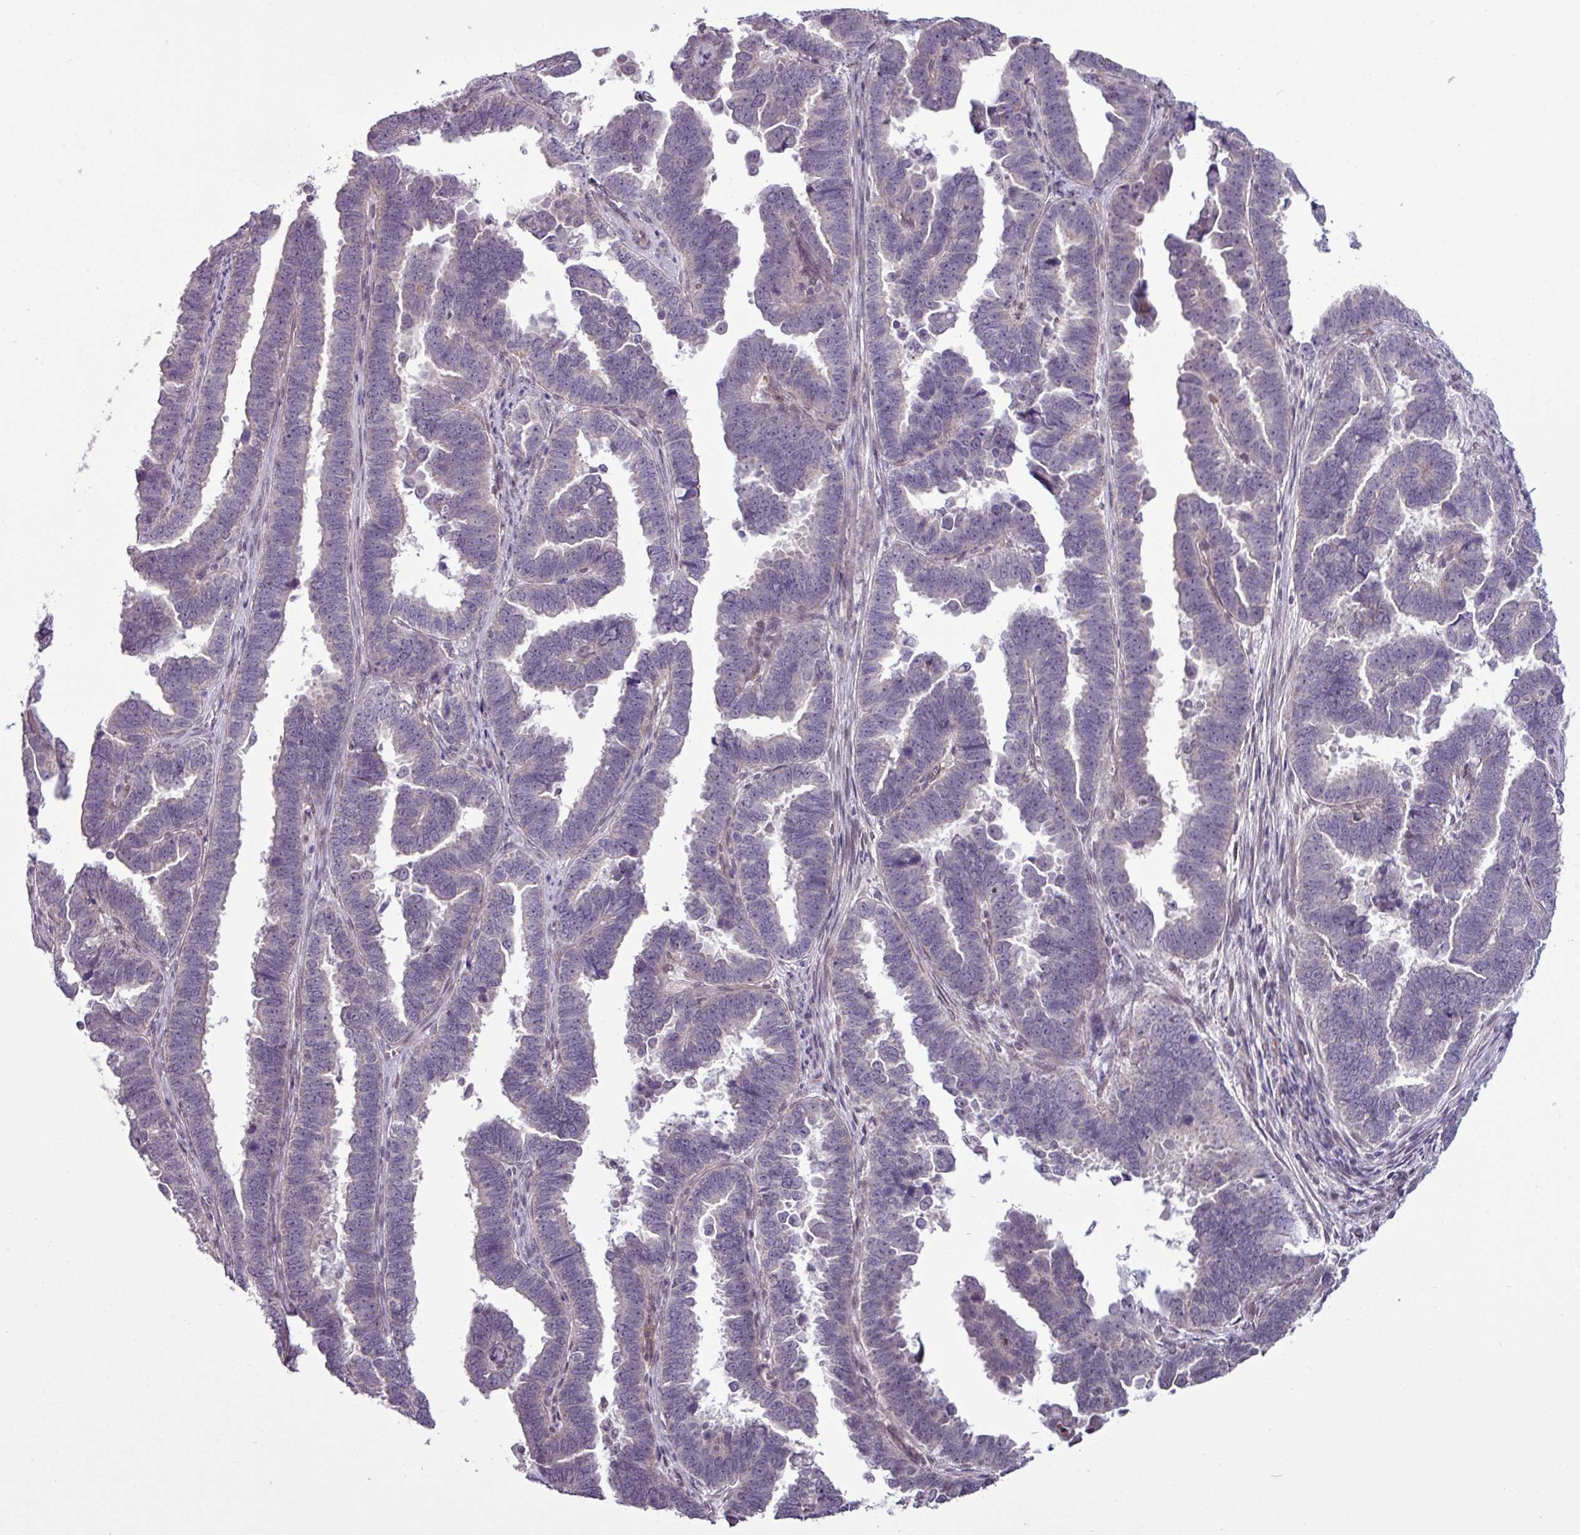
{"staining": {"intensity": "negative", "quantity": "none", "location": "none"}, "tissue": "endometrial cancer", "cell_type": "Tumor cells", "image_type": "cancer", "snomed": [{"axis": "morphology", "description": "Adenocarcinoma, NOS"}, {"axis": "topography", "description": "Endometrium"}], "caption": "Protein analysis of adenocarcinoma (endometrial) displays no significant positivity in tumor cells.", "gene": "GPT2", "patient": {"sex": "female", "age": 75}}